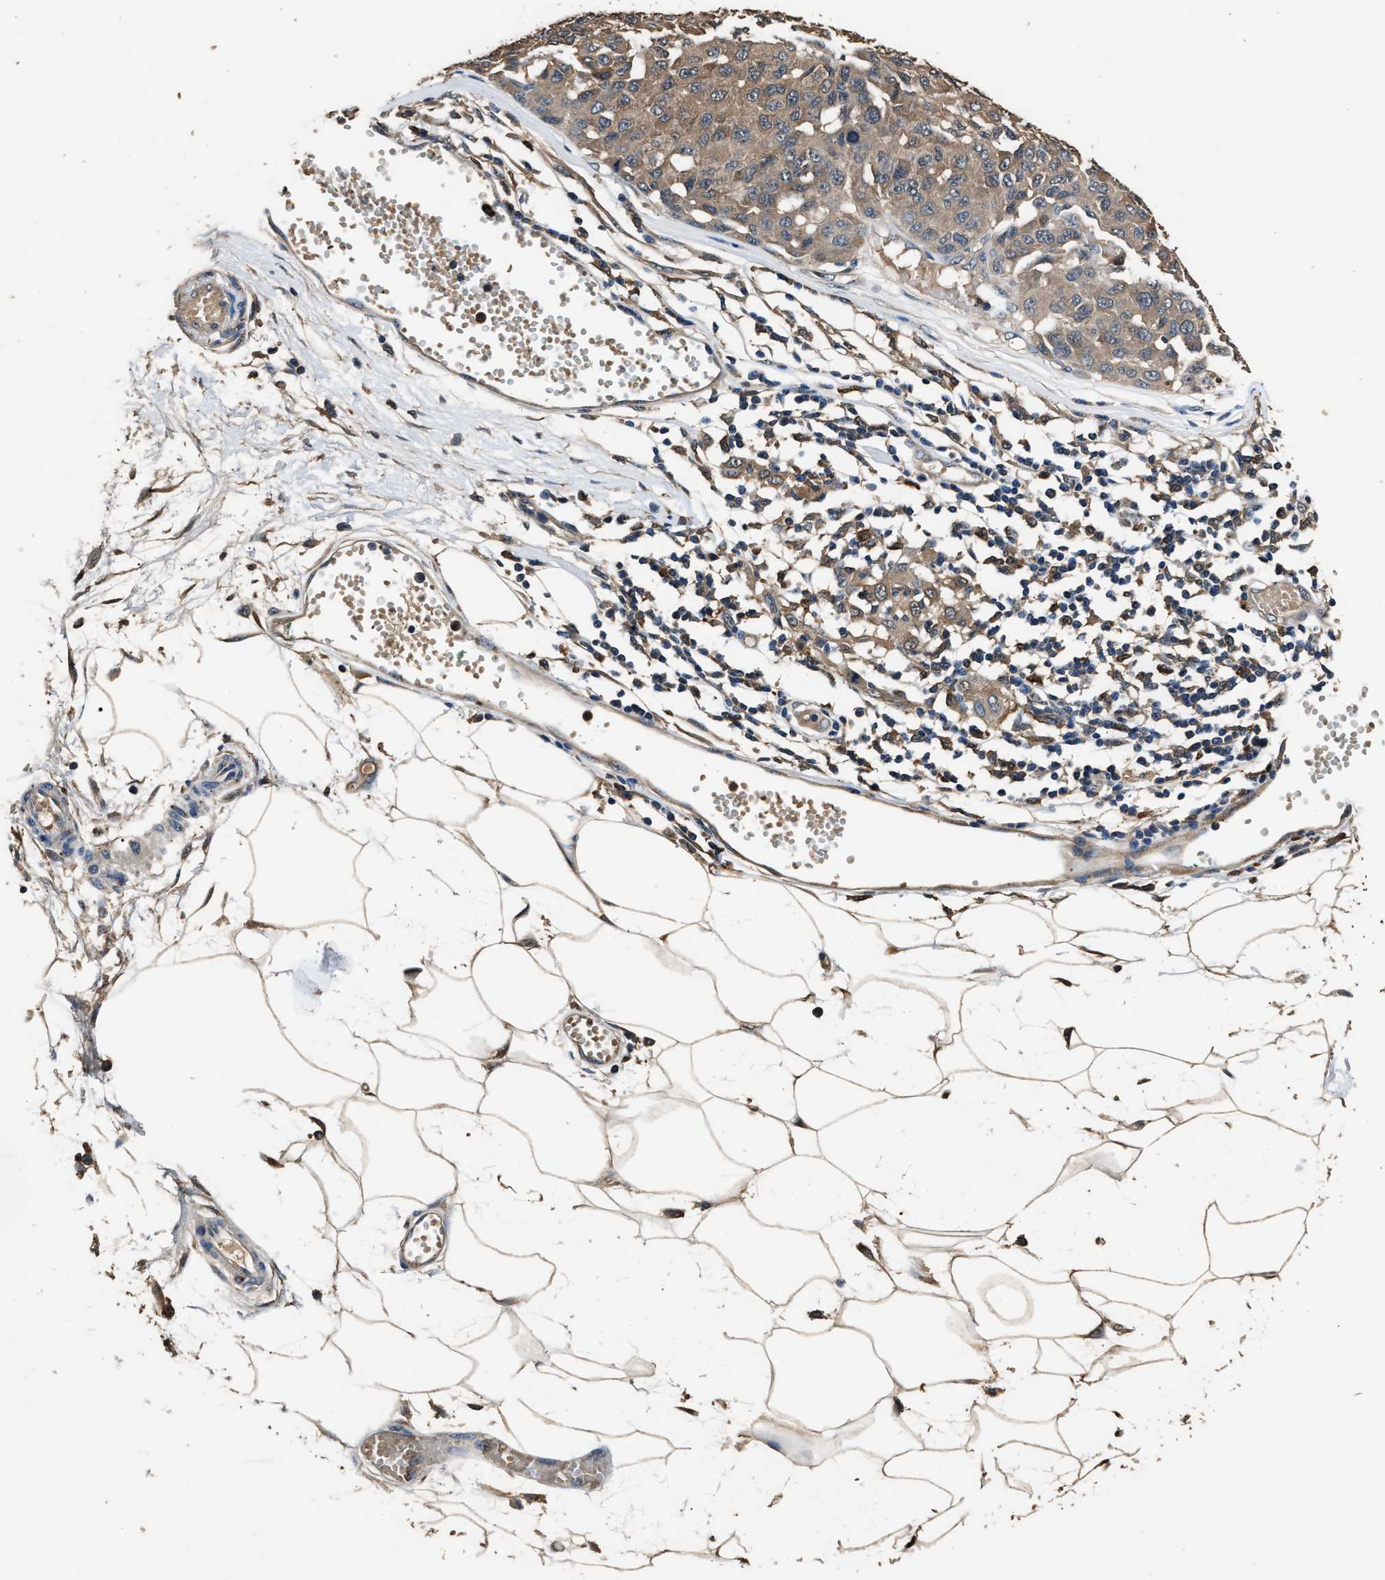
{"staining": {"intensity": "weak", "quantity": ">75%", "location": "cytoplasmic/membranous"}, "tissue": "melanoma", "cell_type": "Tumor cells", "image_type": "cancer", "snomed": [{"axis": "morphology", "description": "Normal tissue, NOS"}, {"axis": "morphology", "description": "Malignant melanoma, NOS"}, {"axis": "topography", "description": "Skin"}], "caption": "Protein staining of melanoma tissue reveals weak cytoplasmic/membranous staining in about >75% of tumor cells.", "gene": "GSTP1", "patient": {"sex": "male", "age": 62}}